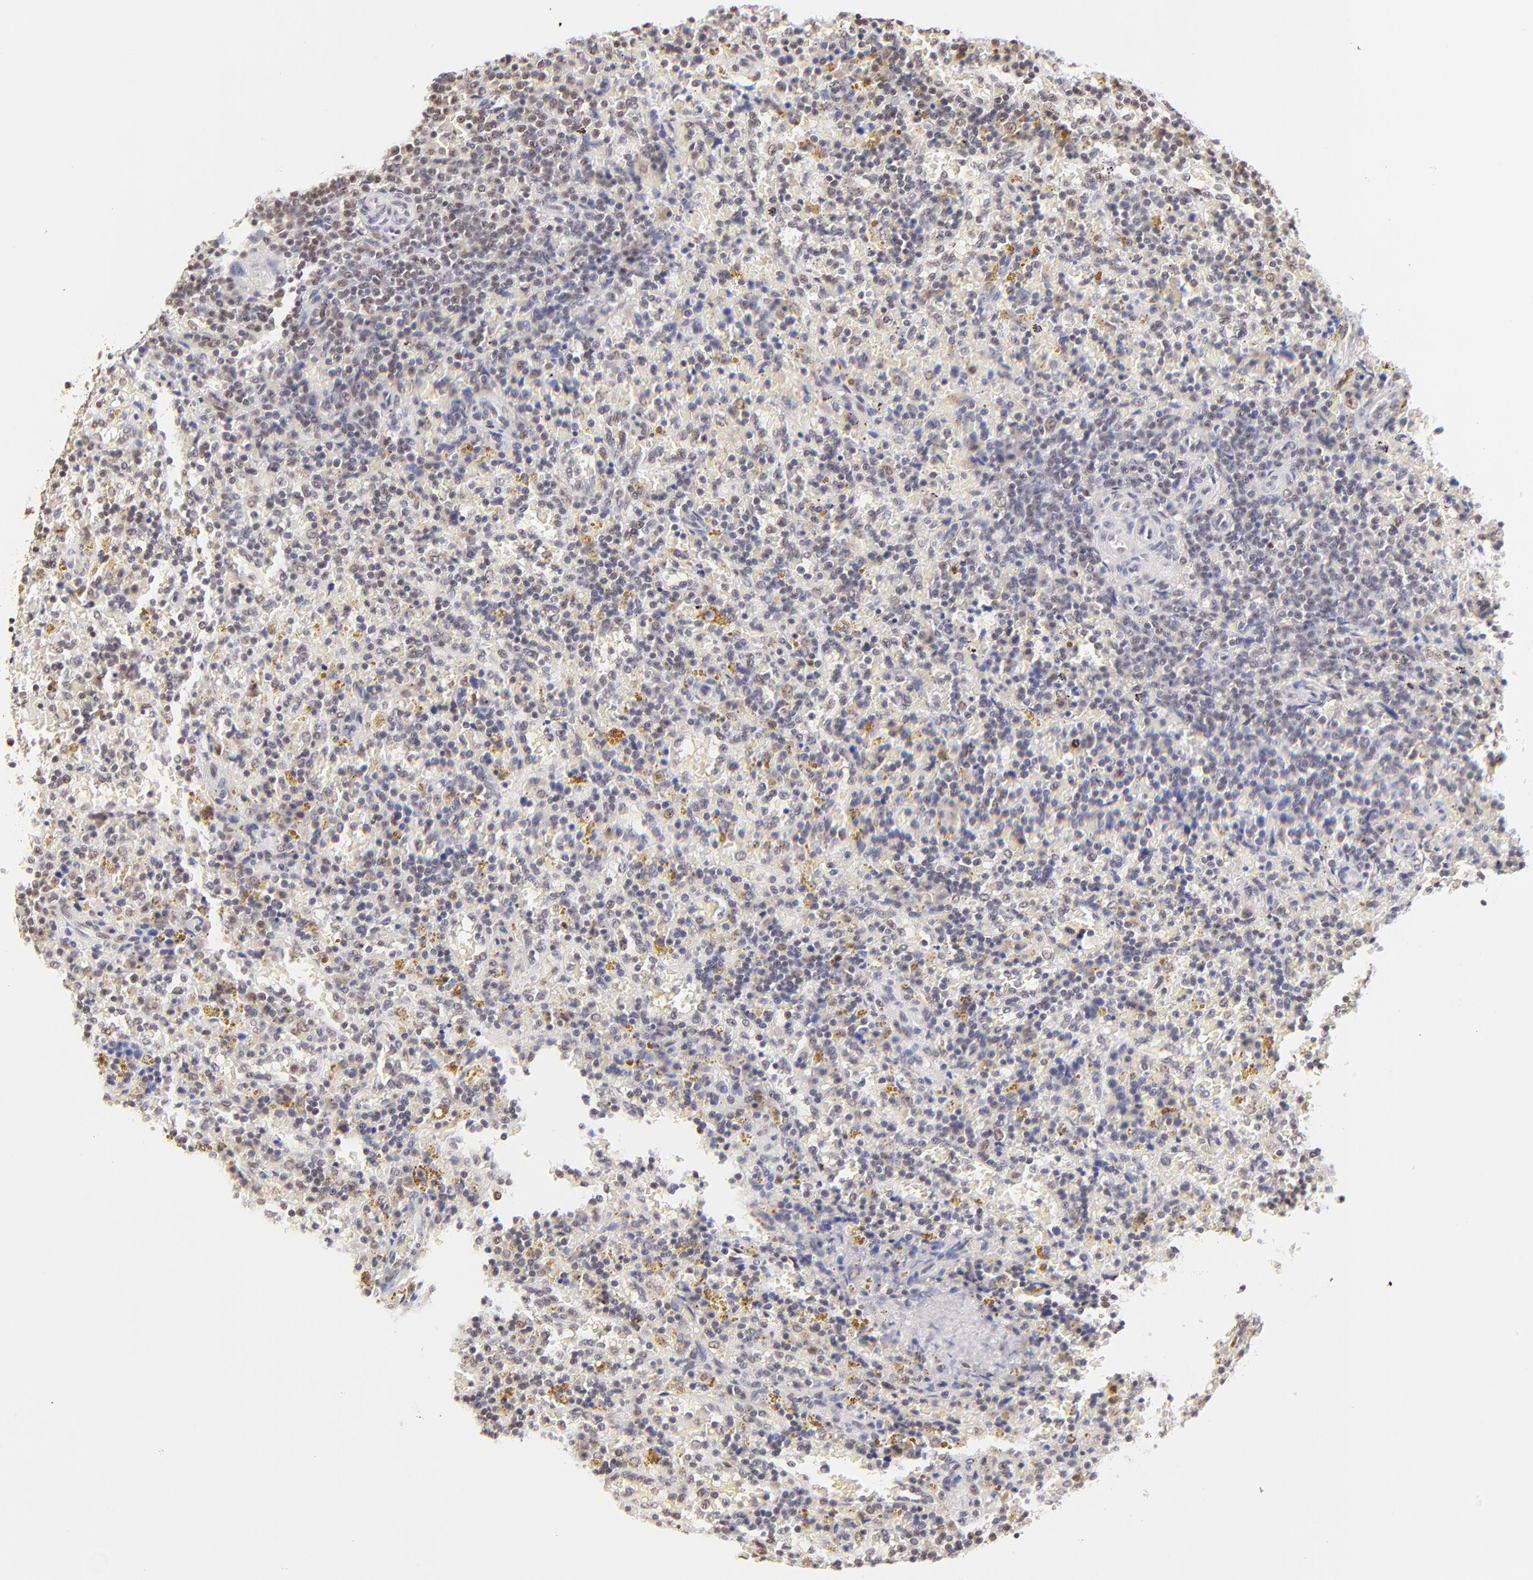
{"staining": {"intensity": "weak", "quantity": "<25%", "location": "nuclear"}, "tissue": "lymphoma", "cell_type": "Tumor cells", "image_type": "cancer", "snomed": [{"axis": "morphology", "description": "Malignant lymphoma, non-Hodgkin's type, Low grade"}, {"axis": "topography", "description": "Spleen"}], "caption": "High magnification brightfield microscopy of lymphoma stained with DAB (3,3'-diaminobenzidine) (brown) and counterstained with hematoxylin (blue): tumor cells show no significant expression.", "gene": "ZNF670", "patient": {"sex": "female", "age": 65}}